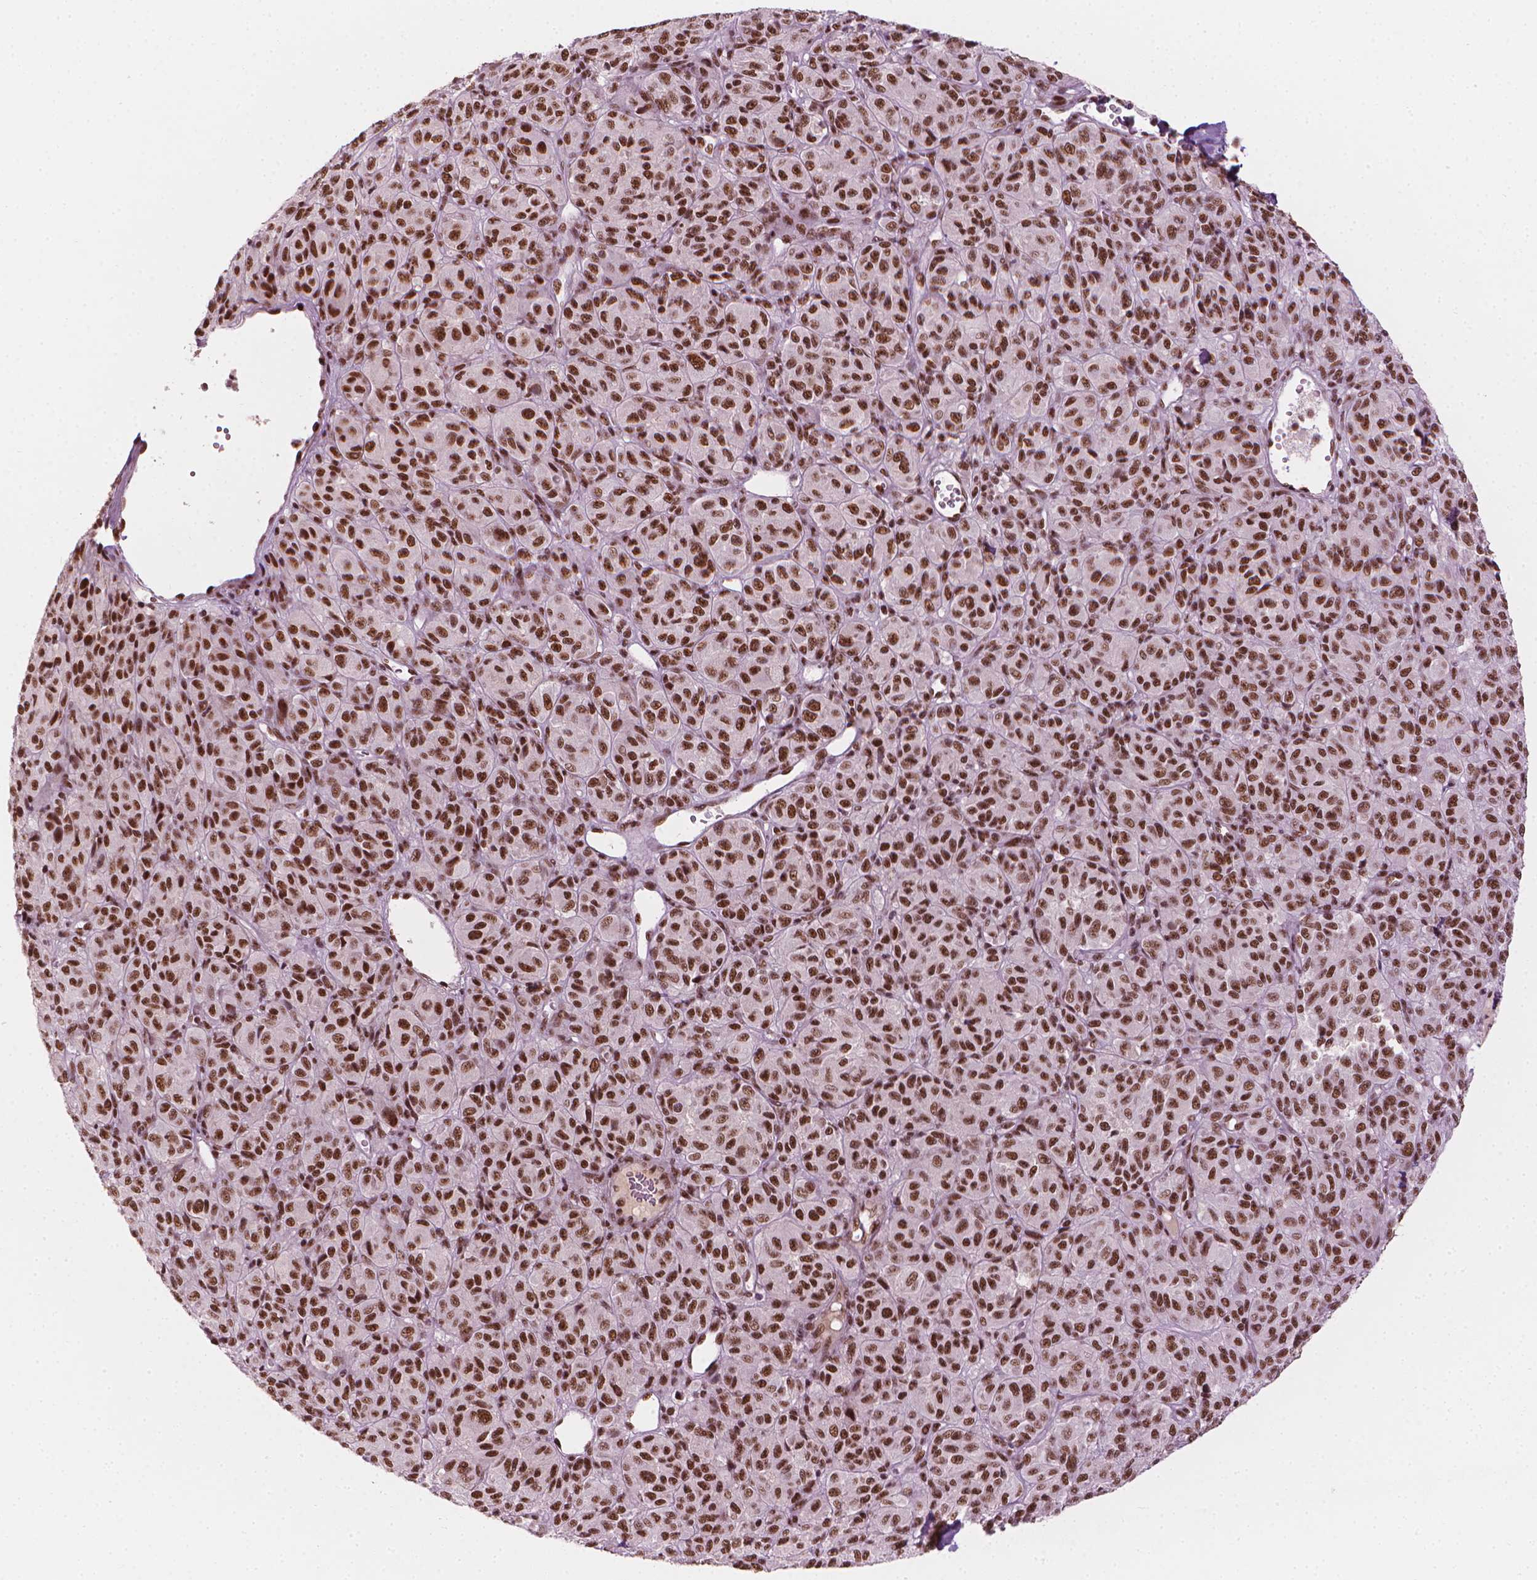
{"staining": {"intensity": "strong", "quantity": ">75%", "location": "nuclear"}, "tissue": "melanoma", "cell_type": "Tumor cells", "image_type": "cancer", "snomed": [{"axis": "morphology", "description": "Malignant melanoma, Metastatic site"}, {"axis": "topography", "description": "Brain"}], "caption": "Tumor cells show high levels of strong nuclear staining in about >75% of cells in melanoma. (DAB (3,3'-diaminobenzidine) IHC, brown staining for protein, blue staining for nuclei).", "gene": "ELF2", "patient": {"sex": "female", "age": 56}}